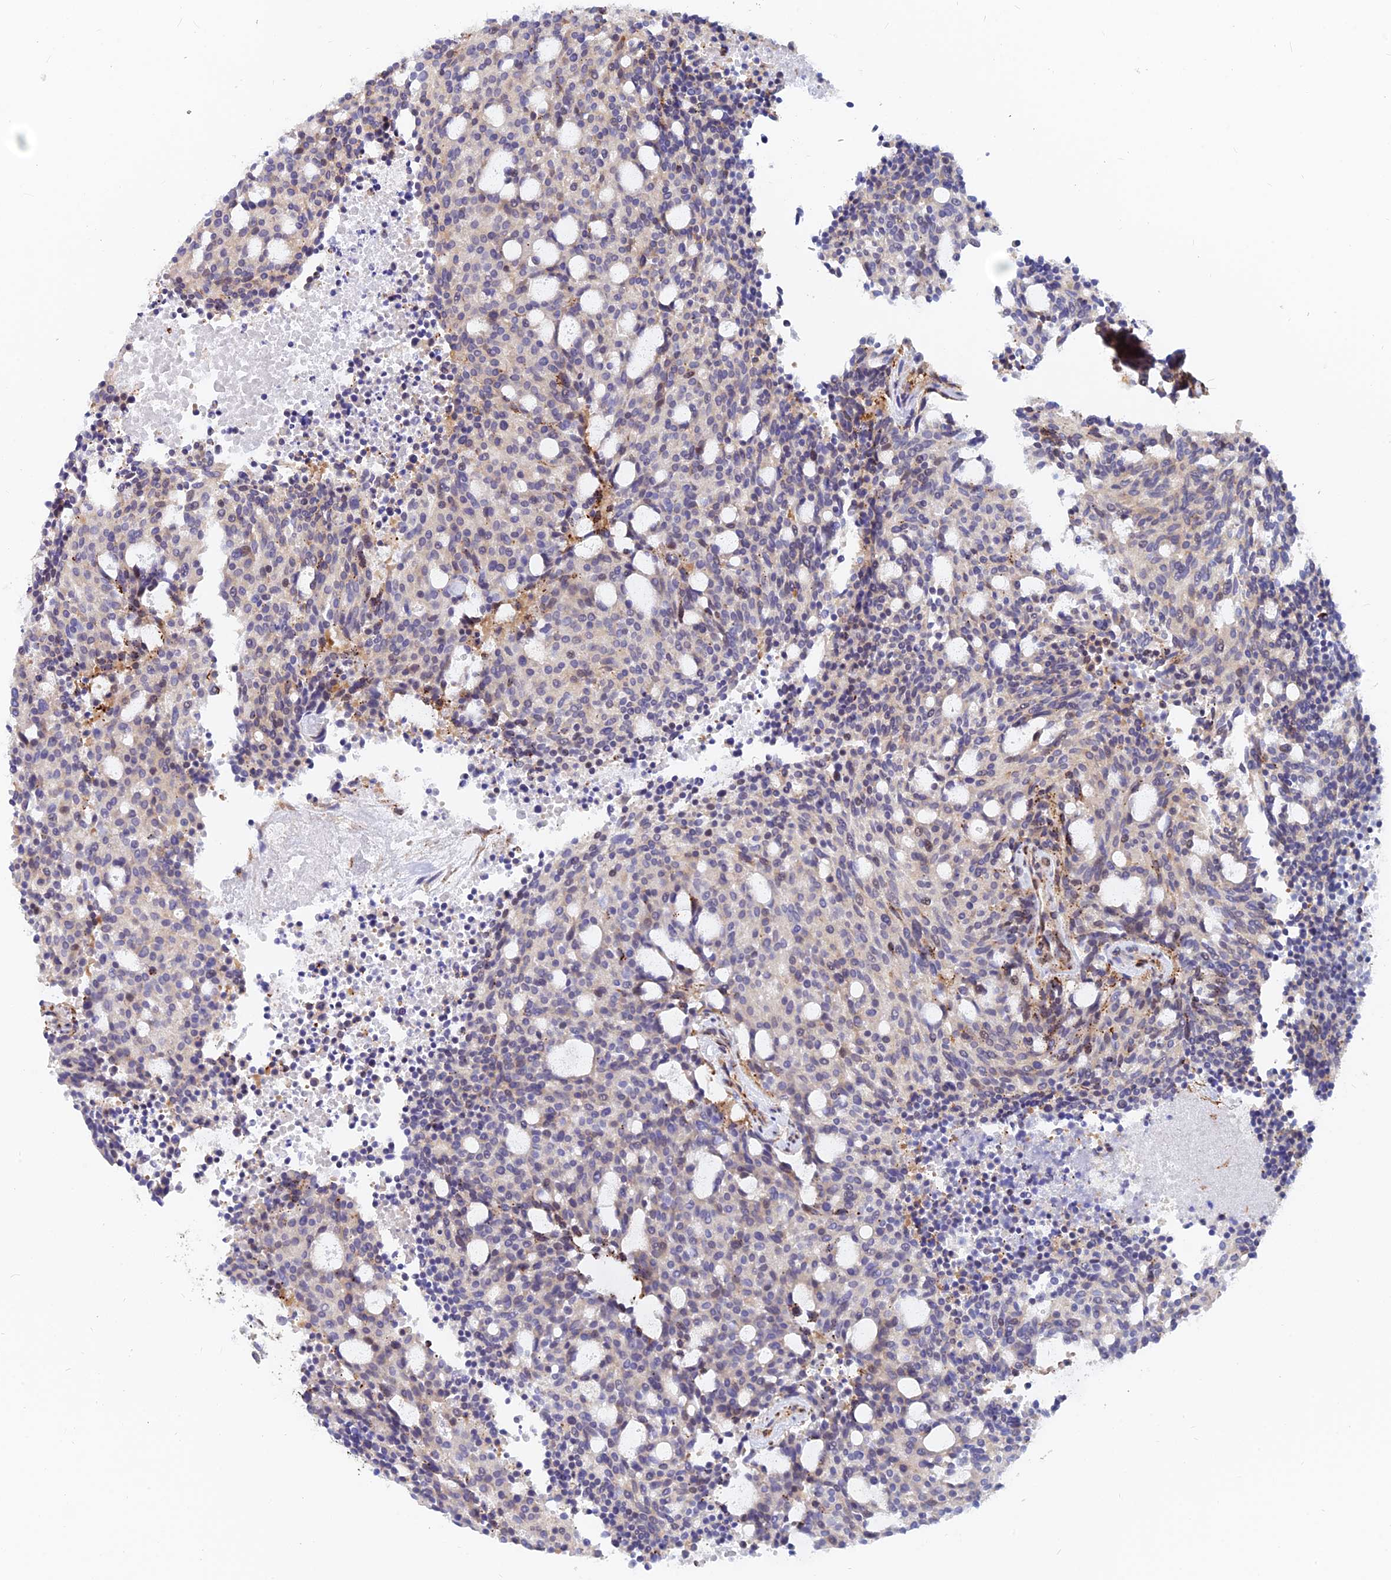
{"staining": {"intensity": "negative", "quantity": "none", "location": "none"}, "tissue": "carcinoid", "cell_type": "Tumor cells", "image_type": "cancer", "snomed": [{"axis": "morphology", "description": "Carcinoid, malignant, NOS"}, {"axis": "topography", "description": "Pancreas"}], "caption": "High power microscopy image of an IHC histopathology image of carcinoid (malignant), revealing no significant expression in tumor cells.", "gene": "VSTM2L", "patient": {"sex": "female", "age": 54}}